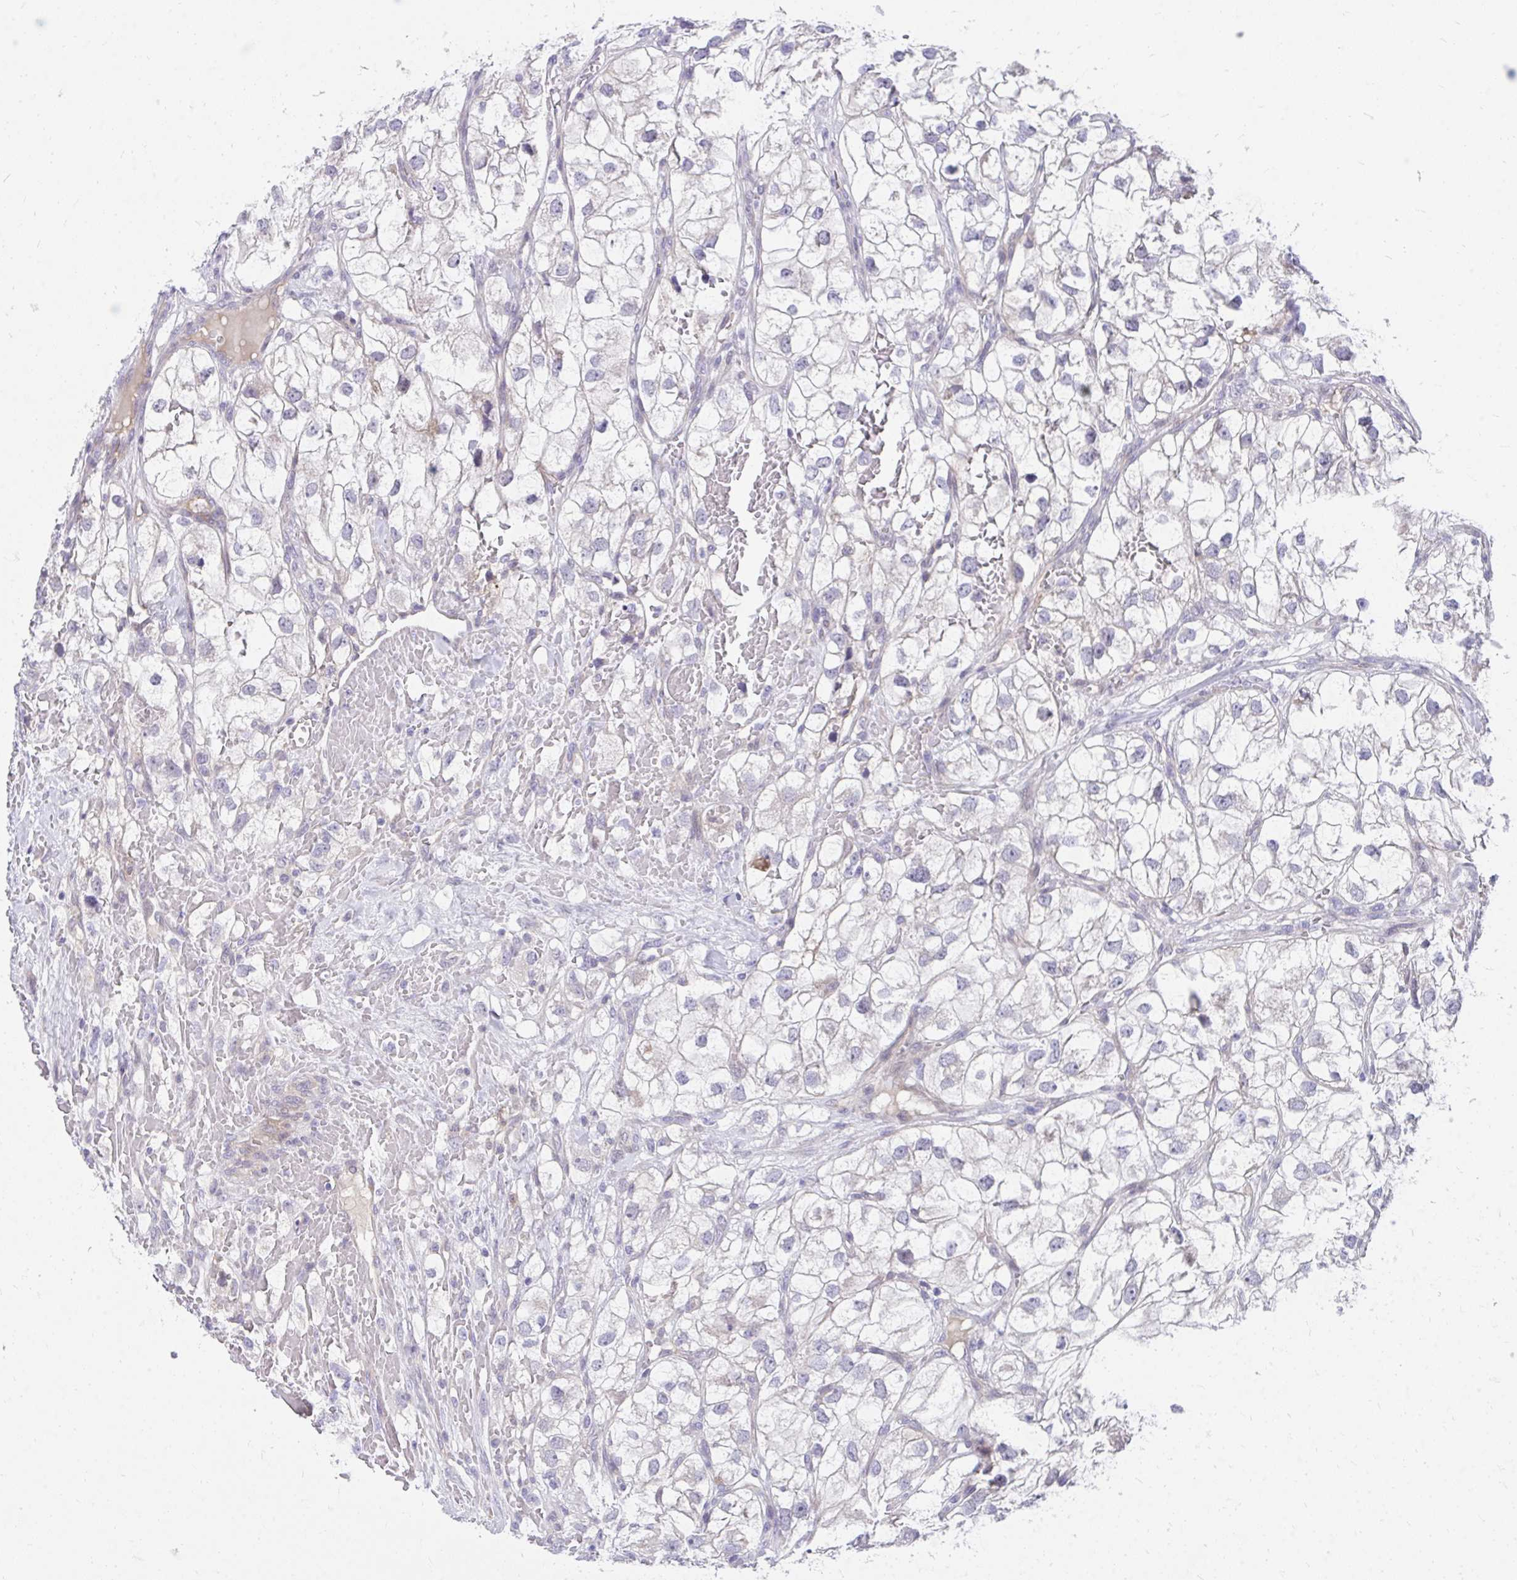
{"staining": {"intensity": "negative", "quantity": "none", "location": "none"}, "tissue": "renal cancer", "cell_type": "Tumor cells", "image_type": "cancer", "snomed": [{"axis": "morphology", "description": "Adenocarcinoma, NOS"}, {"axis": "topography", "description": "Kidney"}], "caption": "Image shows no protein expression in tumor cells of renal cancer tissue. (DAB (3,3'-diaminobenzidine) immunohistochemistry, high magnification).", "gene": "SLAMF7", "patient": {"sex": "male", "age": 59}}